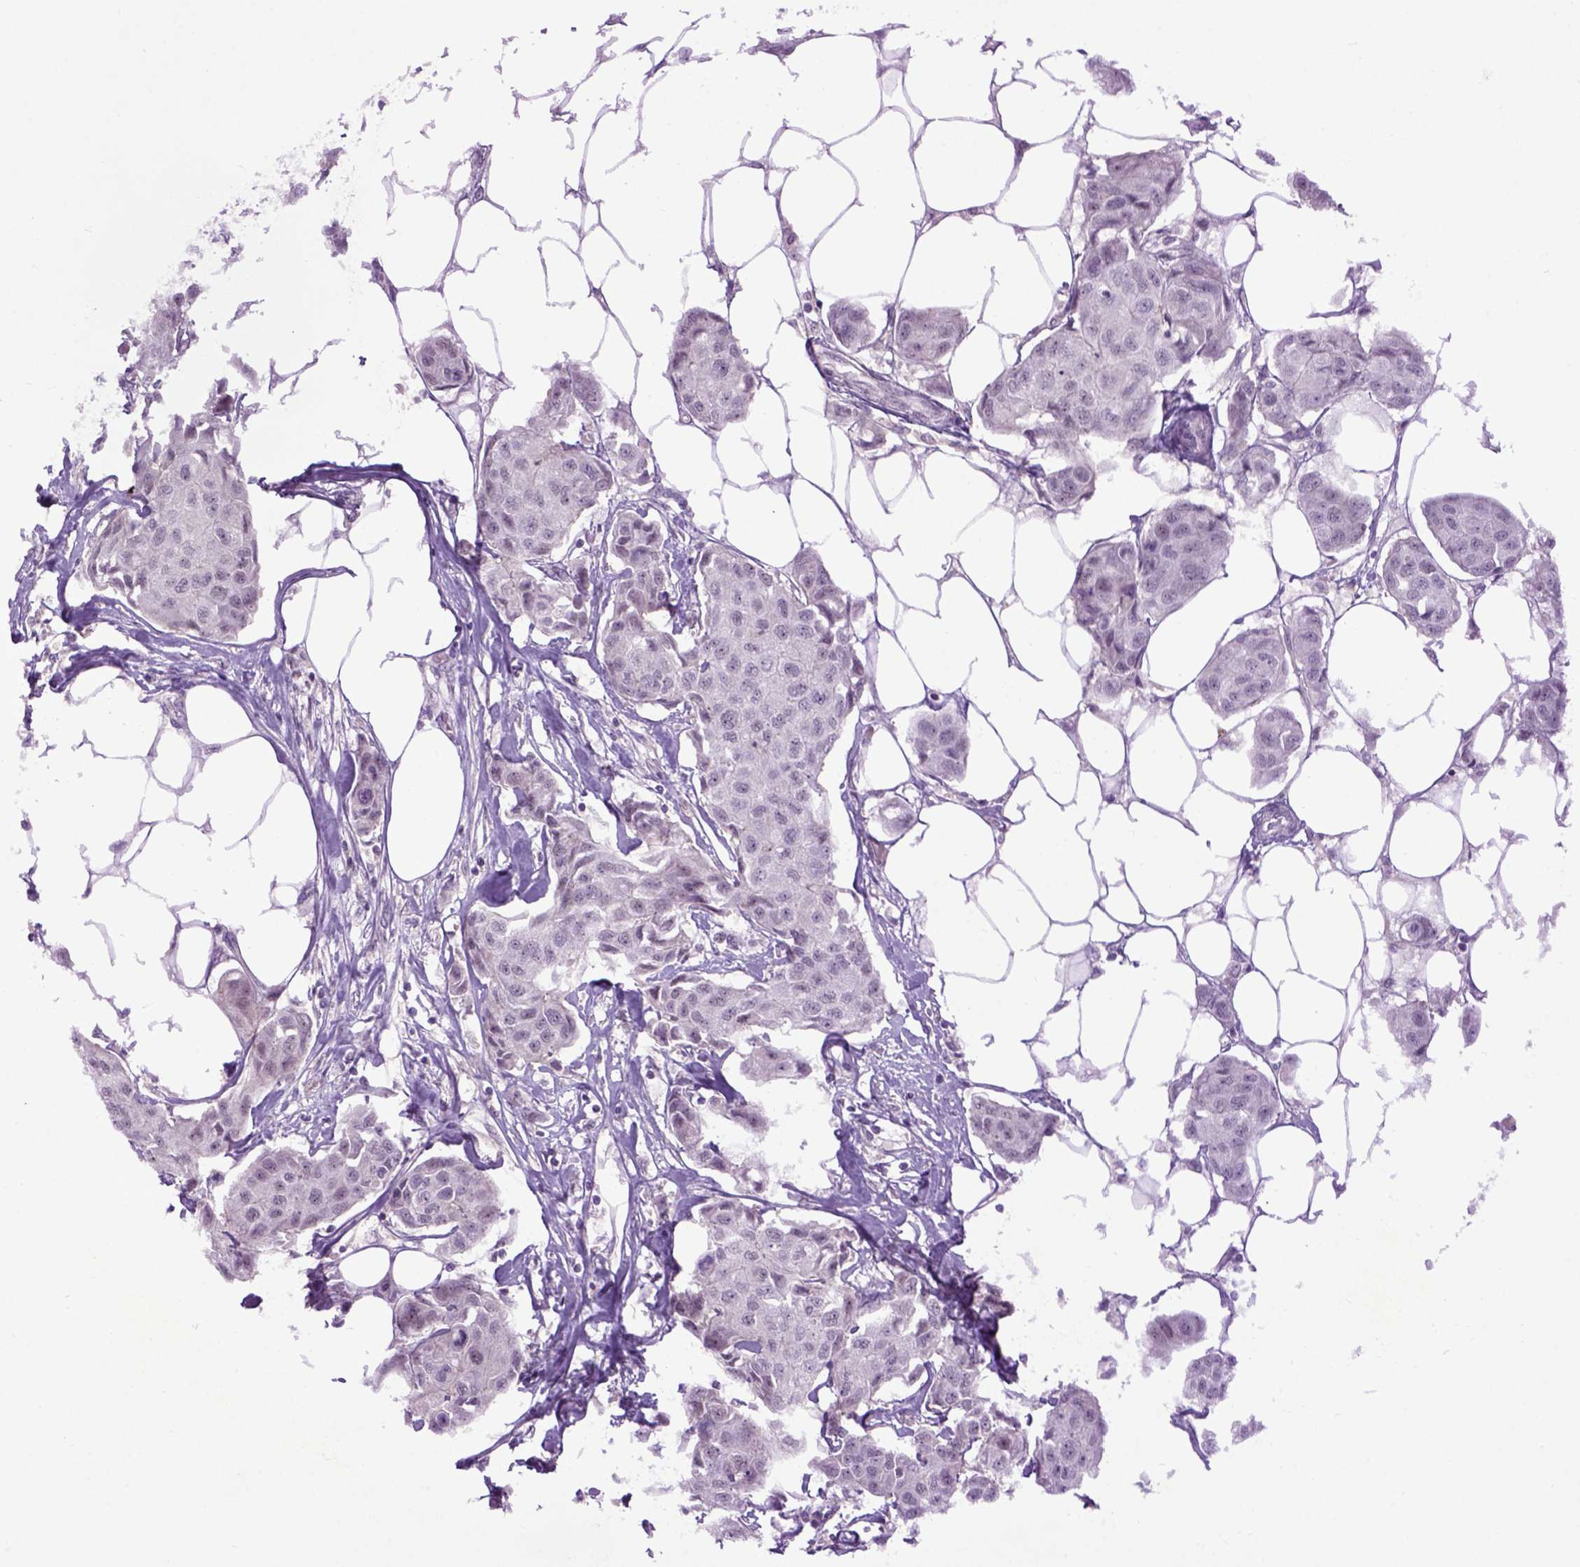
{"staining": {"intensity": "negative", "quantity": "none", "location": "none"}, "tissue": "breast cancer", "cell_type": "Tumor cells", "image_type": "cancer", "snomed": [{"axis": "morphology", "description": "Duct carcinoma"}, {"axis": "topography", "description": "Breast"}, {"axis": "topography", "description": "Lymph node"}], "caption": "Breast cancer stained for a protein using immunohistochemistry (IHC) reveals no staining tumor cells.", "gene": "EMILIN3", "patient": {"sex": "female", "age": 80}}